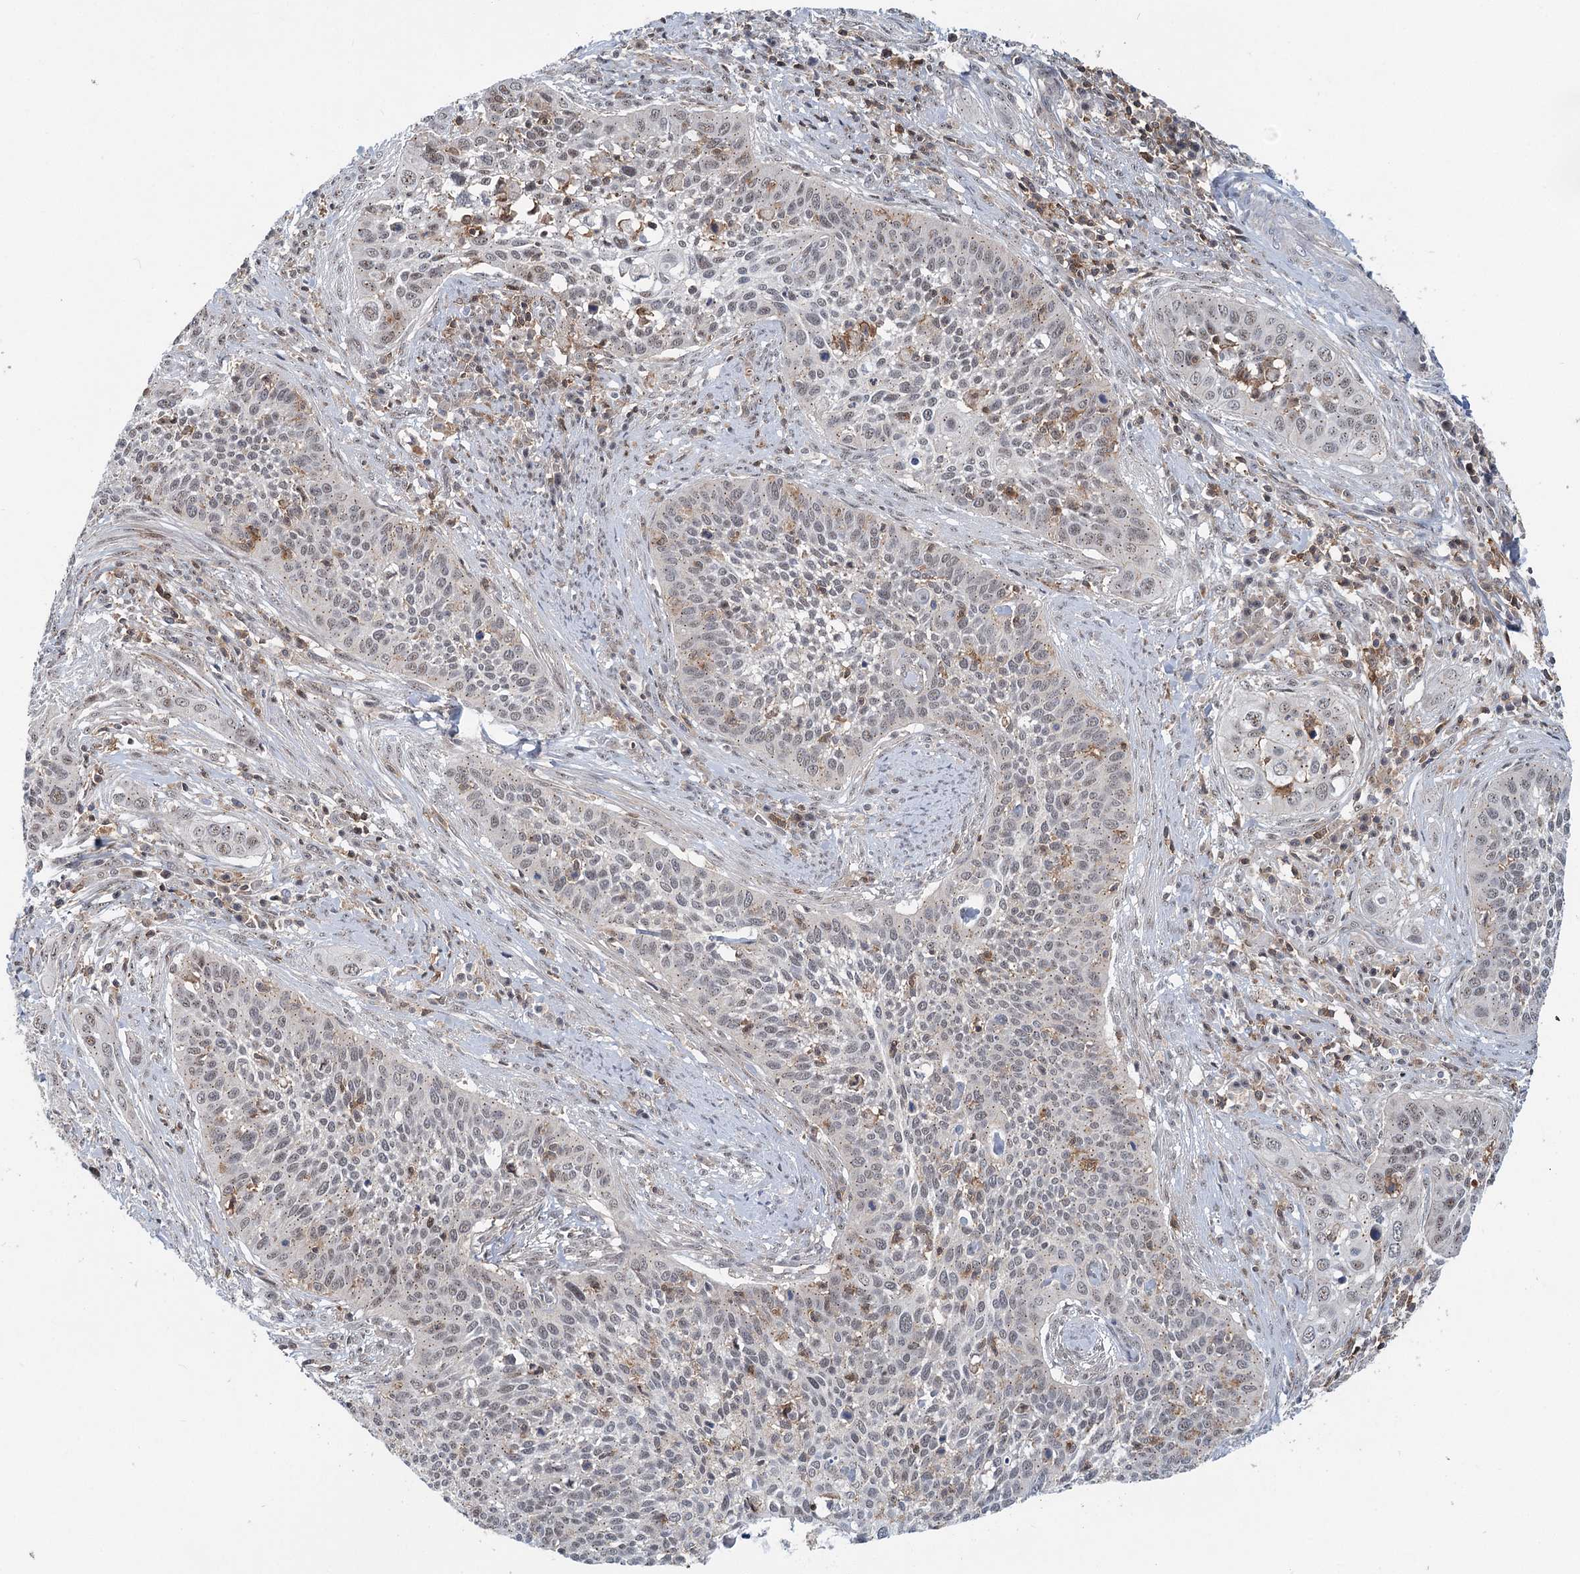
{"staining": {"intensity": "weak", "quantity": "<25%", "location": "nuclear"}, "tissue": "cervical cancer", "cell_type": "Tumor cells", "image_type": "cancer", "snomed": [{"axis": "morphology", "description": "Squamous cell carcinoma, NOS"}, {"axis": "topography", "description": "Cervix"}], "caption": "IHC histopathology image of human squamous cell carcinoma (cervical) stained for a protein (brown), which shows no staining in tumor cells.", "gene": "CDC42SE2", "patient": {"sex": "female", "age": 34}}